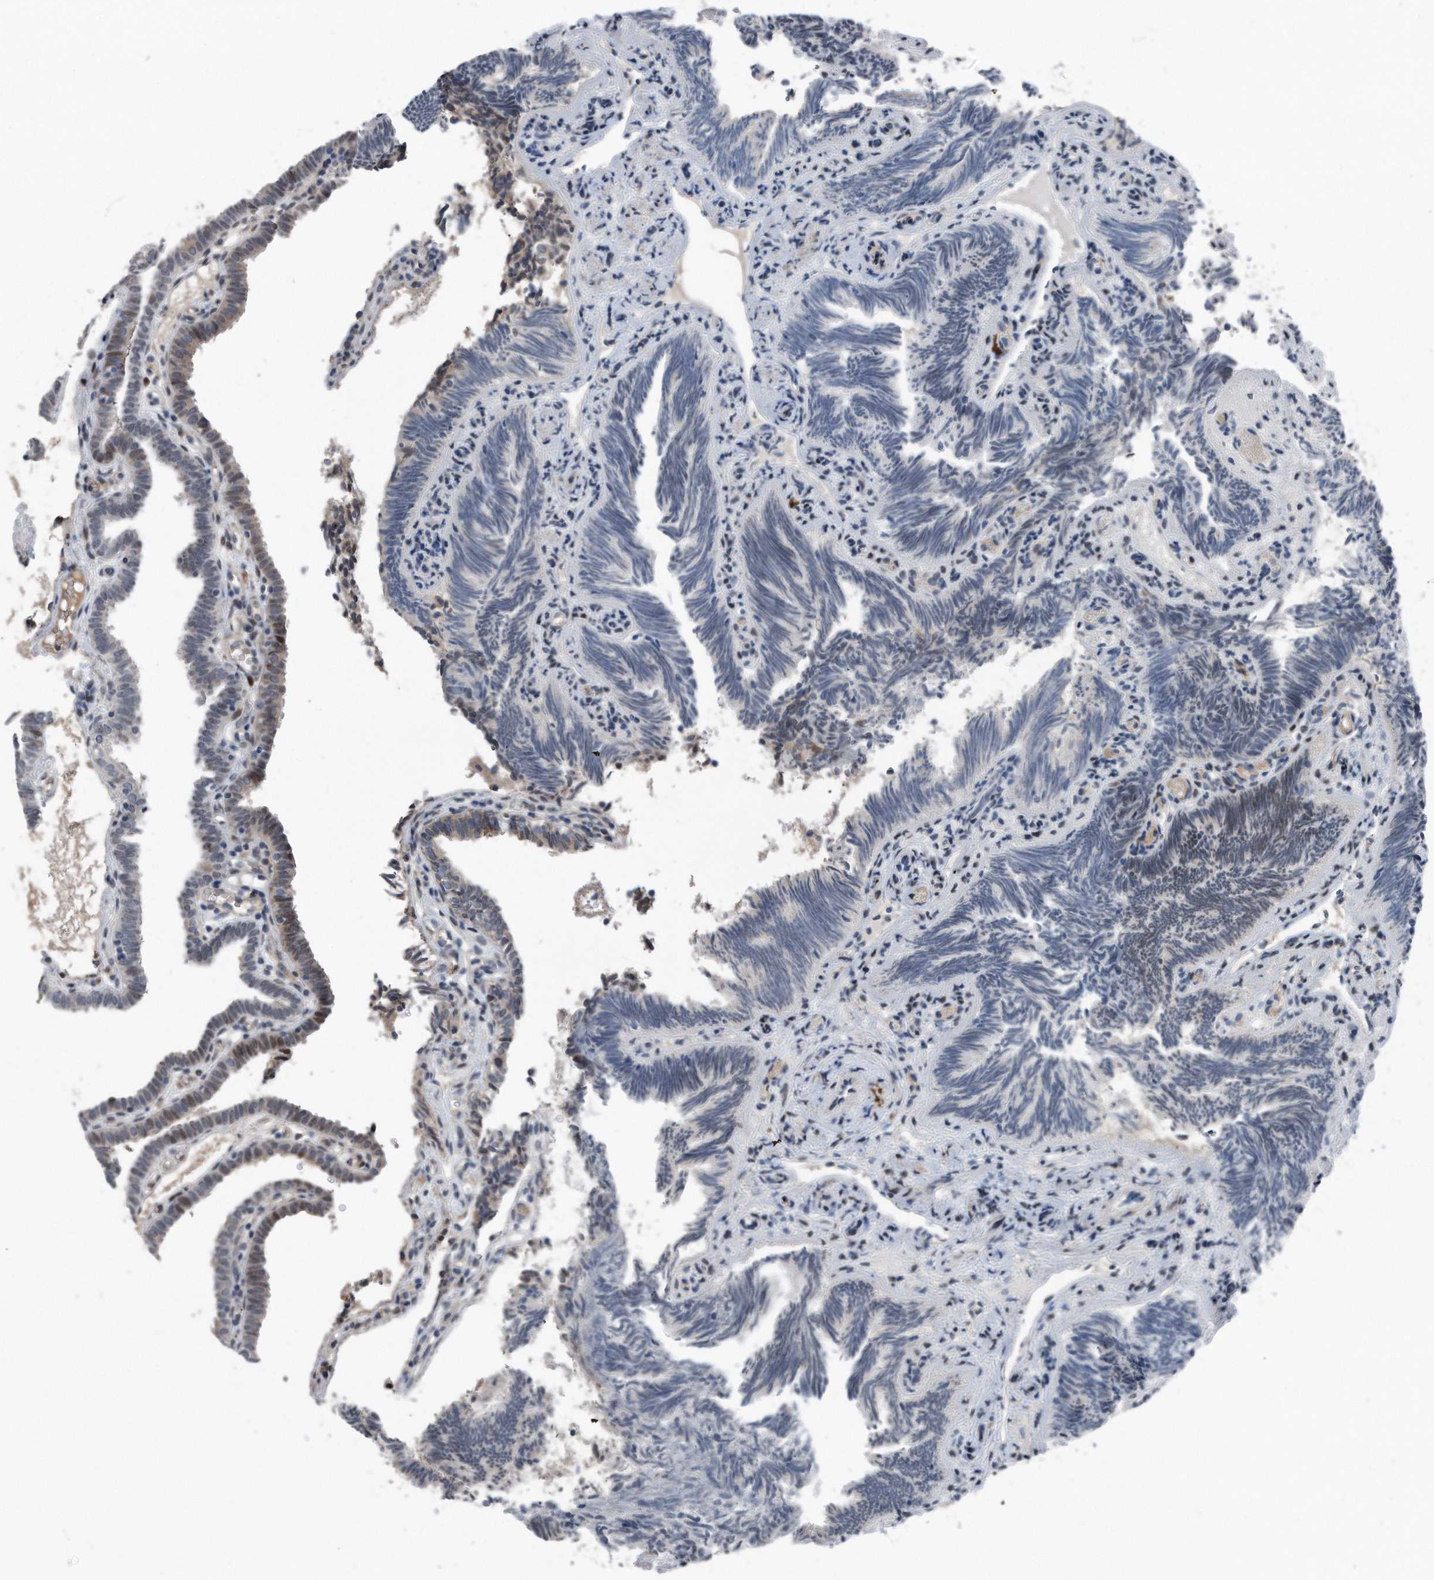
{"staining": {"intensity": "weak", "quantity": "25%-75%", "location": "cytoplasmic/membranous,nuclear"}, "tissue": "fallopian tube", "cell_type": "Glandular cells", "image_type": "normal", "snomed": [{"axis": "morphology", "description": "Normal tissue, NOS"}, {"axis": "topography", "description": "Fallopian tube"}], "caption": "Benign fallopian tube reveals weak cytoplasmic/membranous,nuclear expression in about 25%-75% of glandular cells.", "gene": "DST", "patient": {"sex": "female", "age": 39}}